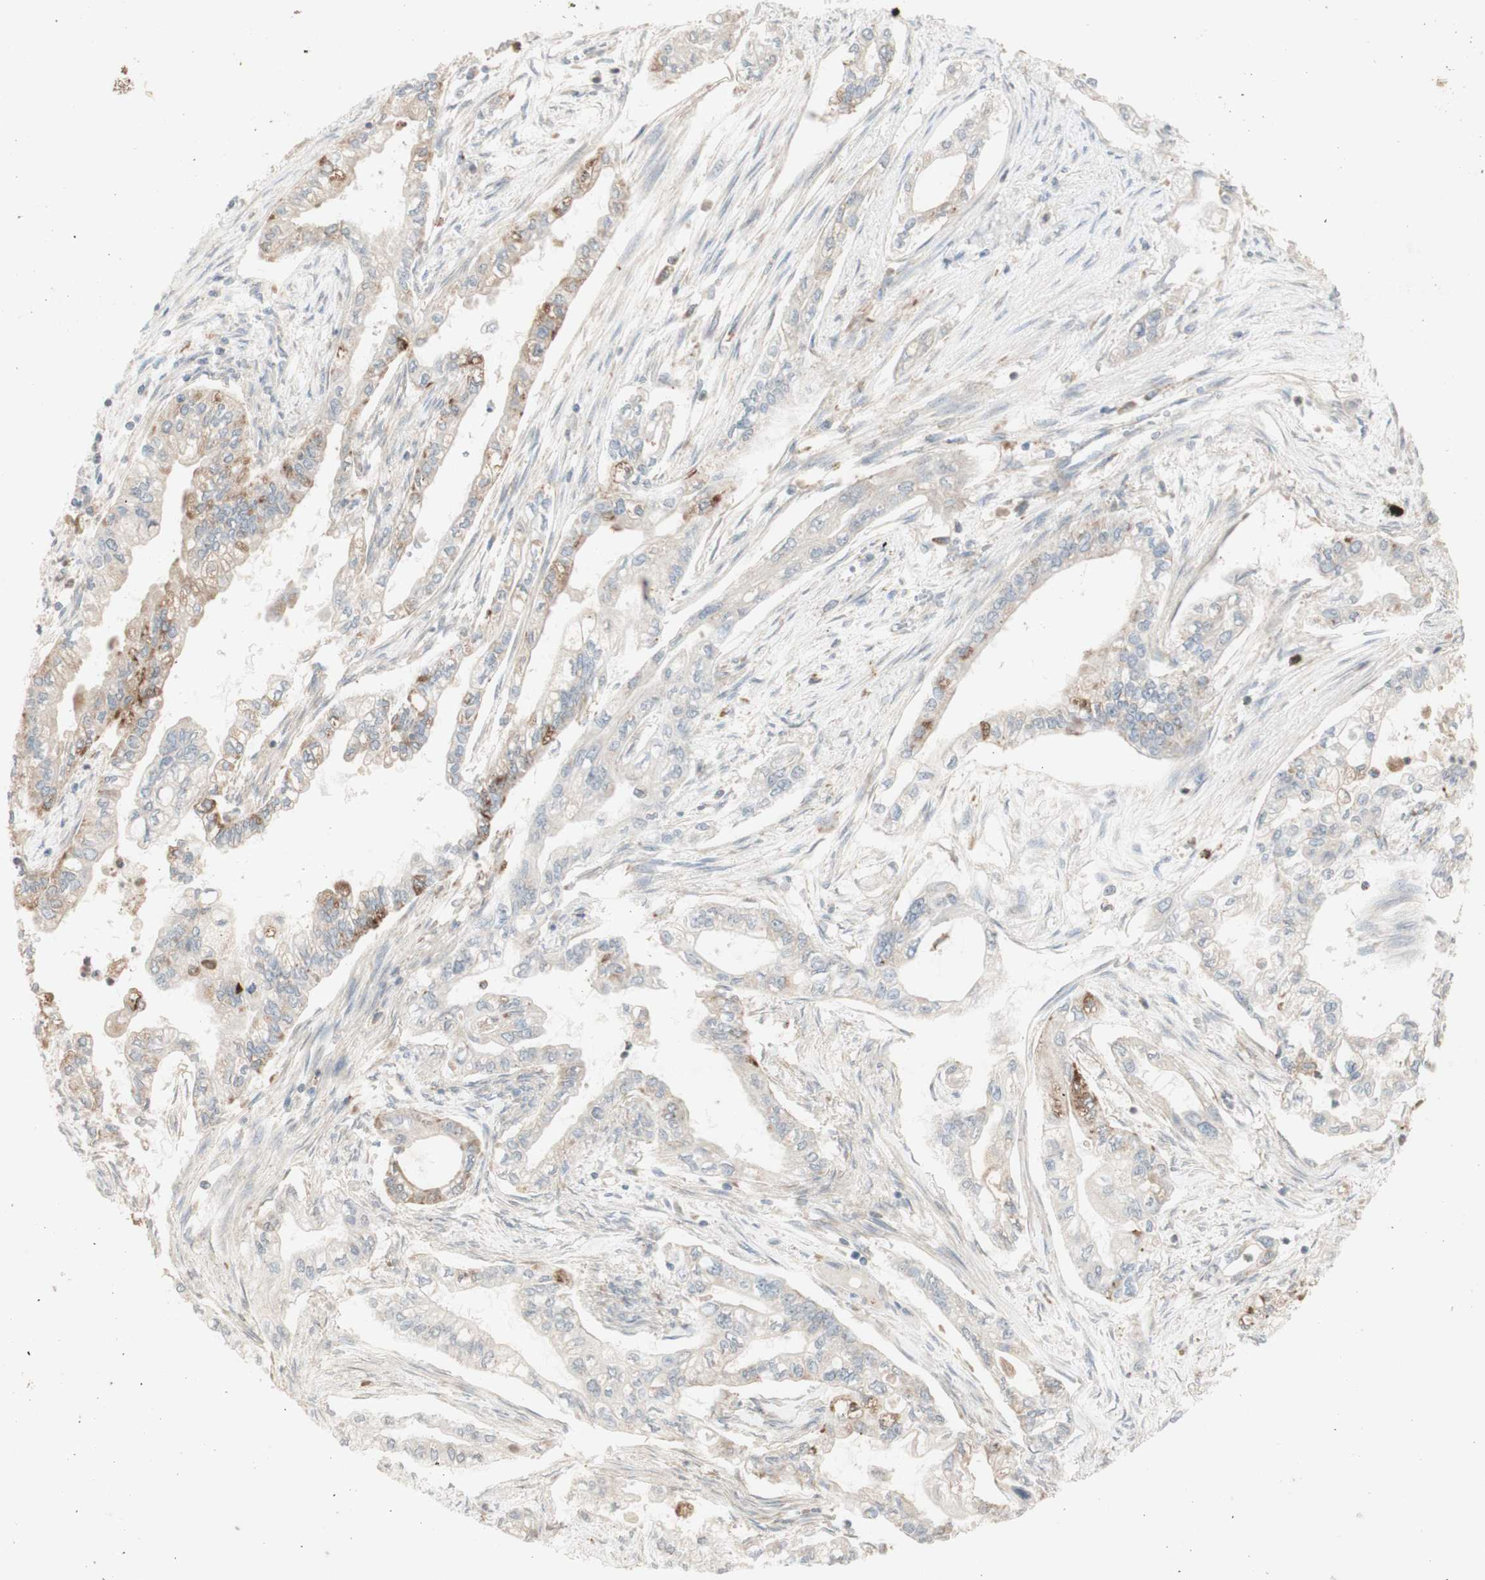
{"staining": {"intensity": "moderate", "quantity": "<25%", "location": "cytoplasmic/membranous"}, "tissue": "pancreatic cancer", "cell_type": "Tumor cells", "image_type": "cancer", "snomed": [{"axis": "morphology", "description": "Normal tissue, NOS"}, {"axis": "topography", "description": "Pancreas"}], "caption": "A micrograph showing moderate cytoplasmic/membranous staining in about <25% of tumor cells in pancreatic cancer, as visualized by brown immunohistochemical staining.", "gene": "ATP6V1B1", "patient": {"sex": "male", "age": 42}}